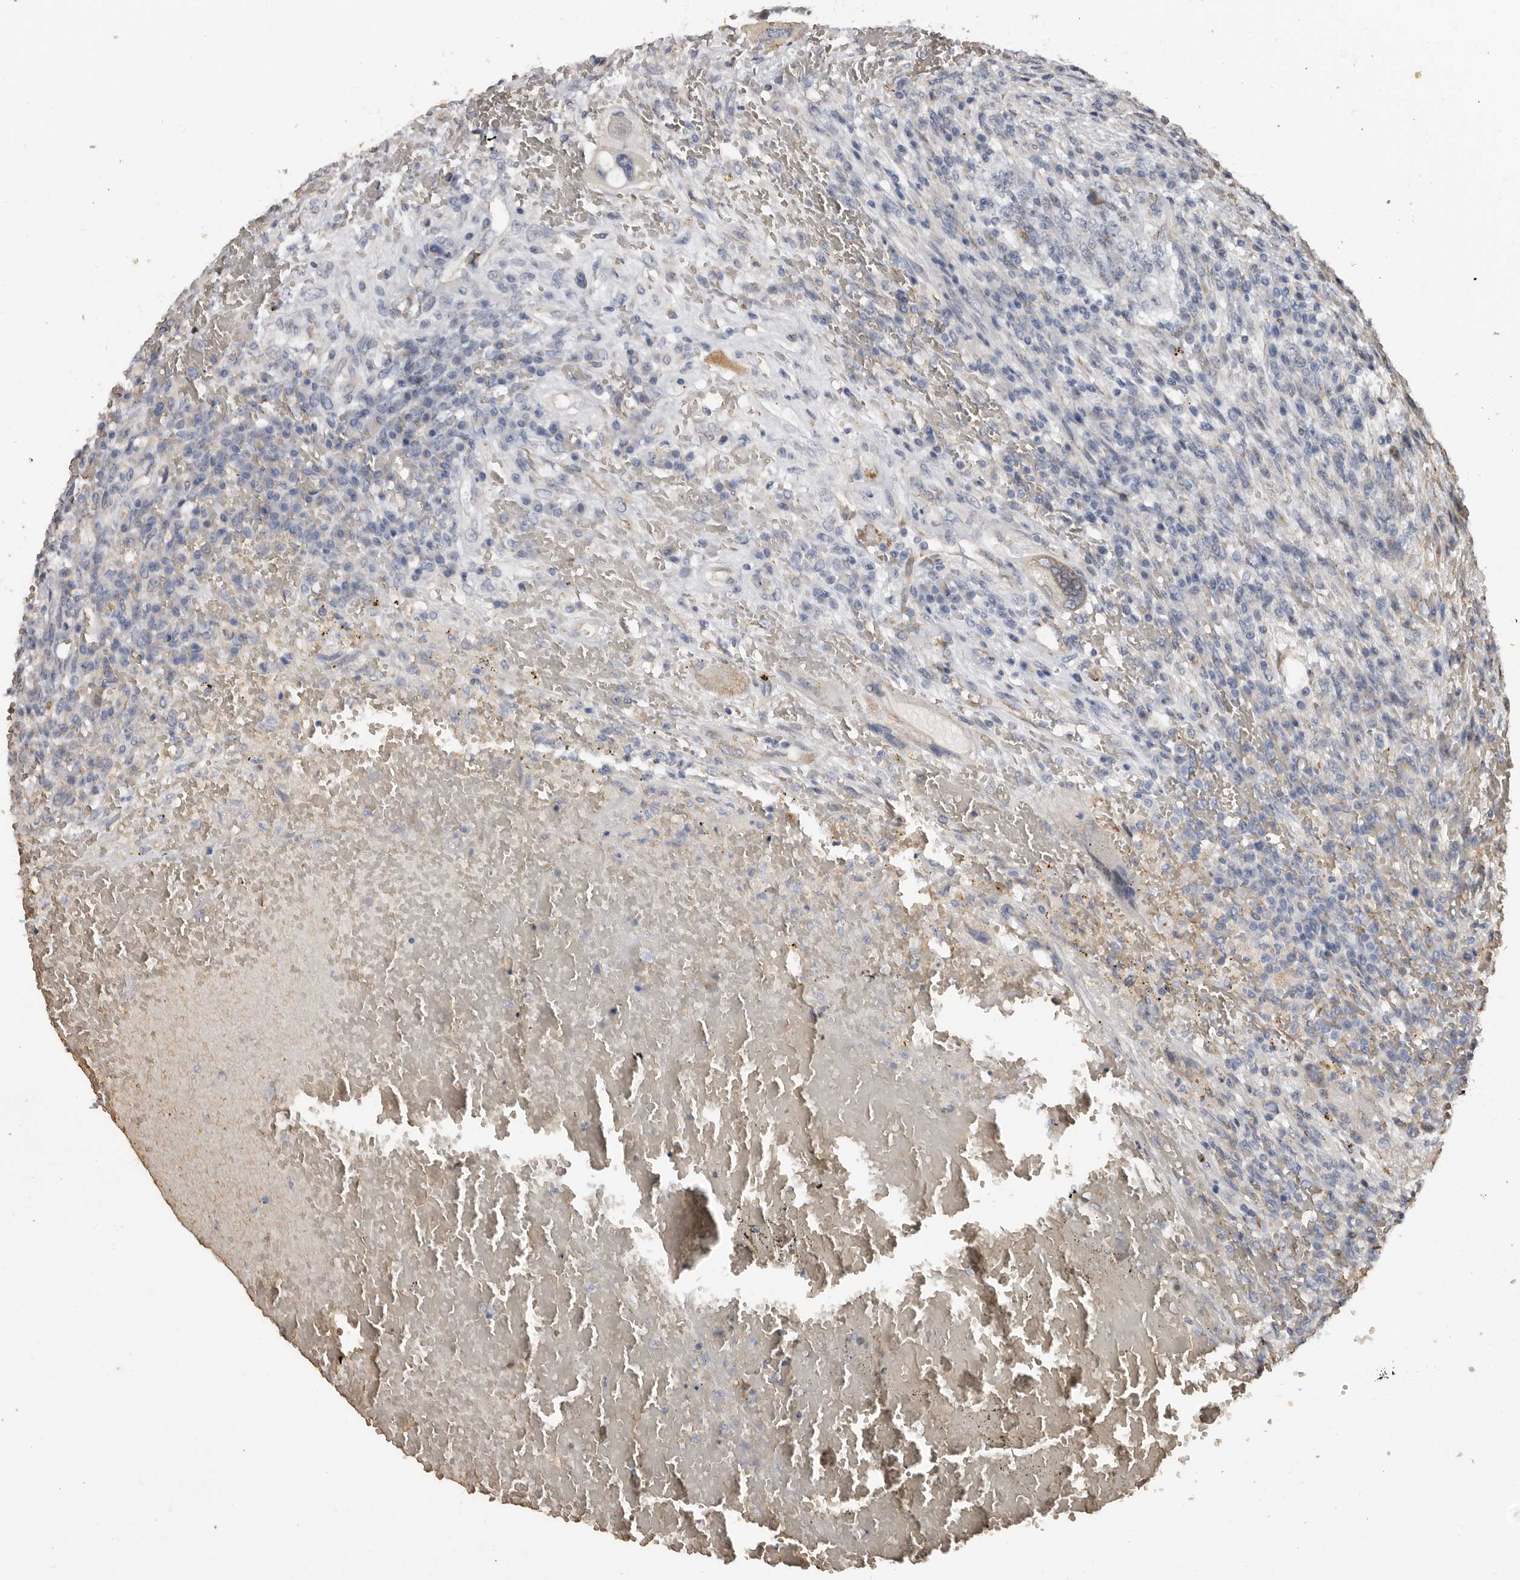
{"staining": {"intensity": "weak", "quantity": "25%-75%", "location": "cytoplasmic/membranous,nuclear"}, "tissue": "testis cancer", "cell_type": "Tumor cells", "image_type": "cancer", "snomed": [{"axis": "morphology", "description": "Carcinoma, Embryonal, NOS"}, {"axis": "topography", "description": "Testis"}], "caption": "The histopathology image shows a brown stain indicating the presence of a protein in the cytoplasmic/membranous and nuclear of tumor cells in testis cancer.", "gene": "ENTREP1", "patient": {"sex": "male", "age": 26}}